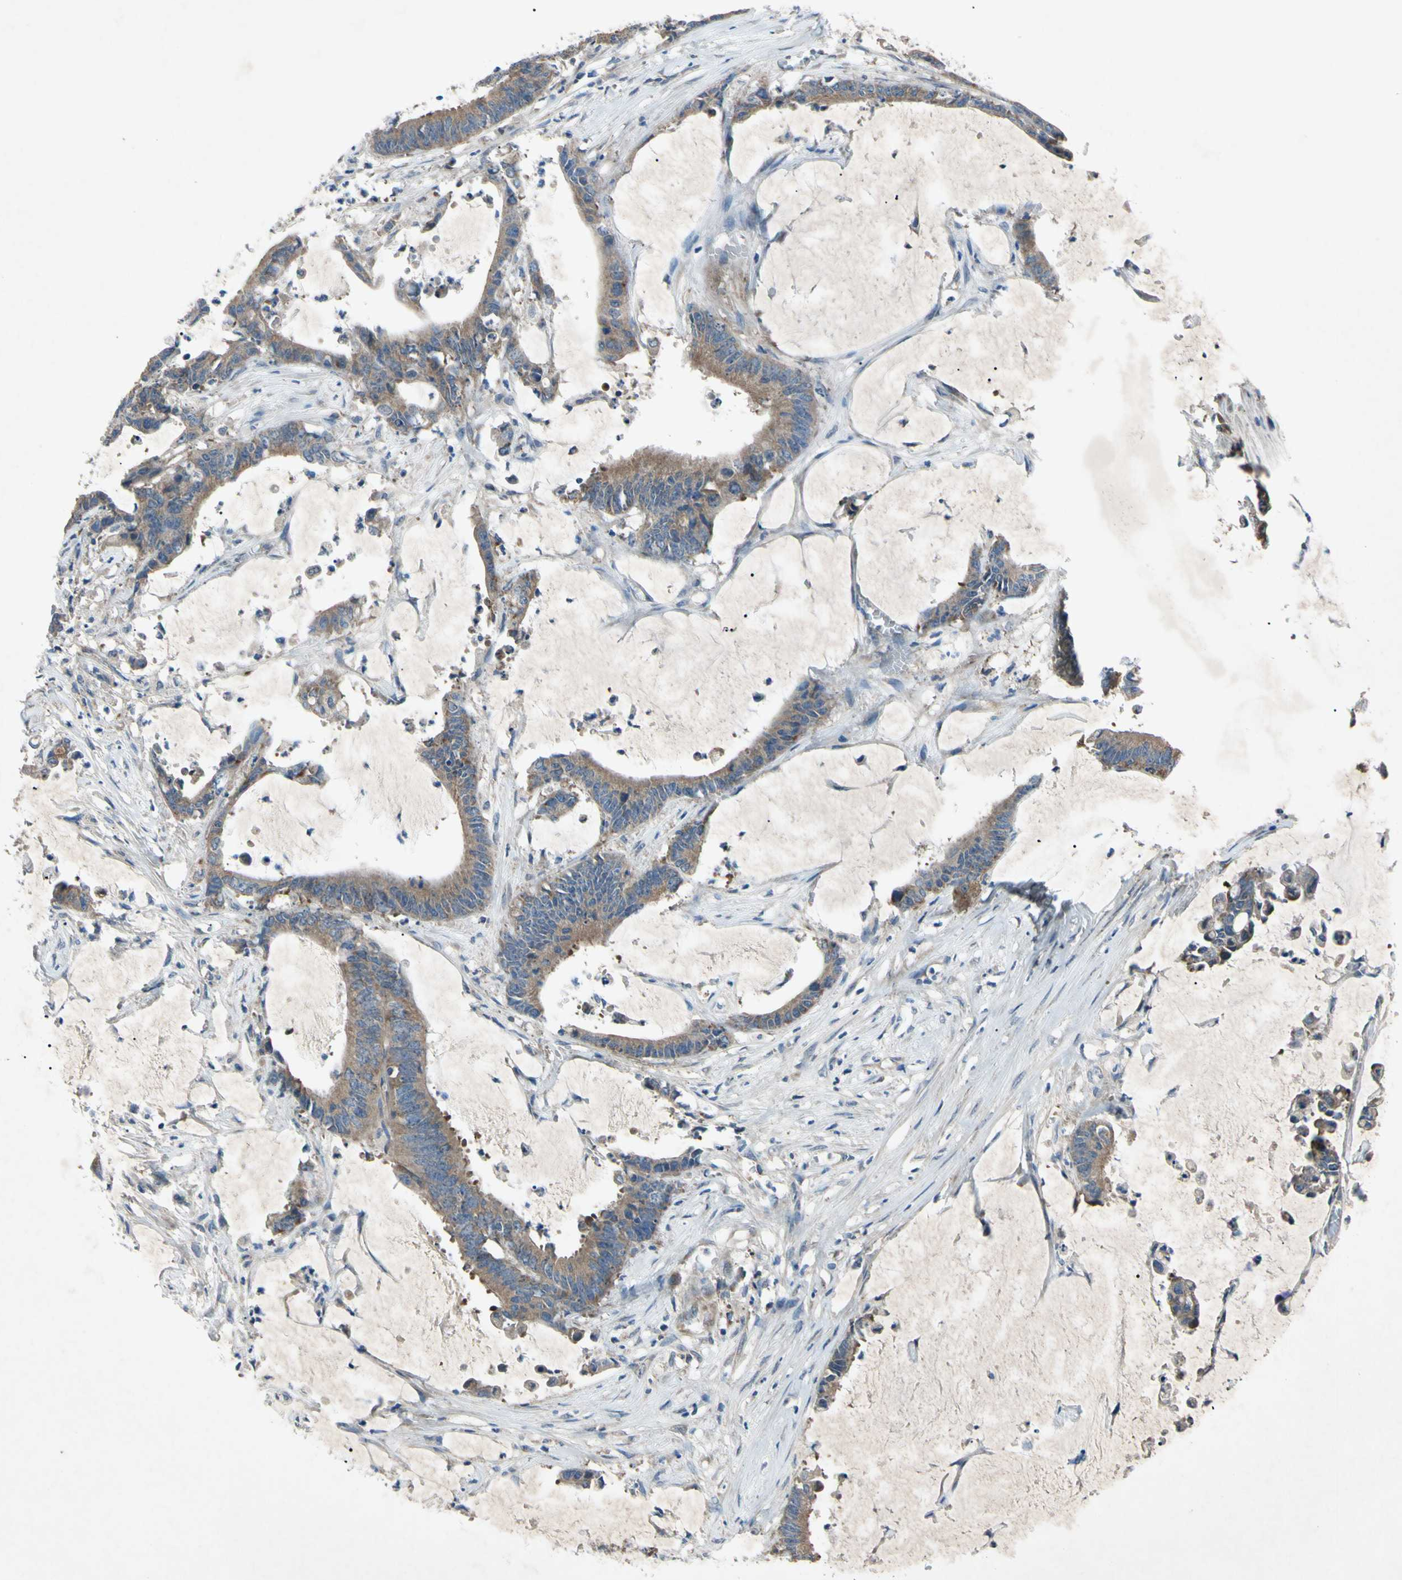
{"staining": {"intensity": "moderate", "quantity": ">75%", "location": "cytoplasmic/membranous"}, "tissue": "colorectal cancer", "cell_type": "Tumor cells", "image_type": "cancer", "snomed": [{"axis": "morphology", "description": "Adenocarcinoma, NOS"}, {"axis": "topography", "description": "Rectum"}], "caption": "High-magnification brightfield microscopy of colorectal cancer (adenocarcinoma) stained with DAB (3,3'-diaminobenzidine) (brown) and counterstained with hematoxylin (blue). tumor cells exhibit moderate cytoplasmic/membranous staining is identified in about>75% of cells.", "gene": "HILPDA", "patient": {"sex": "female", "age": 66}}